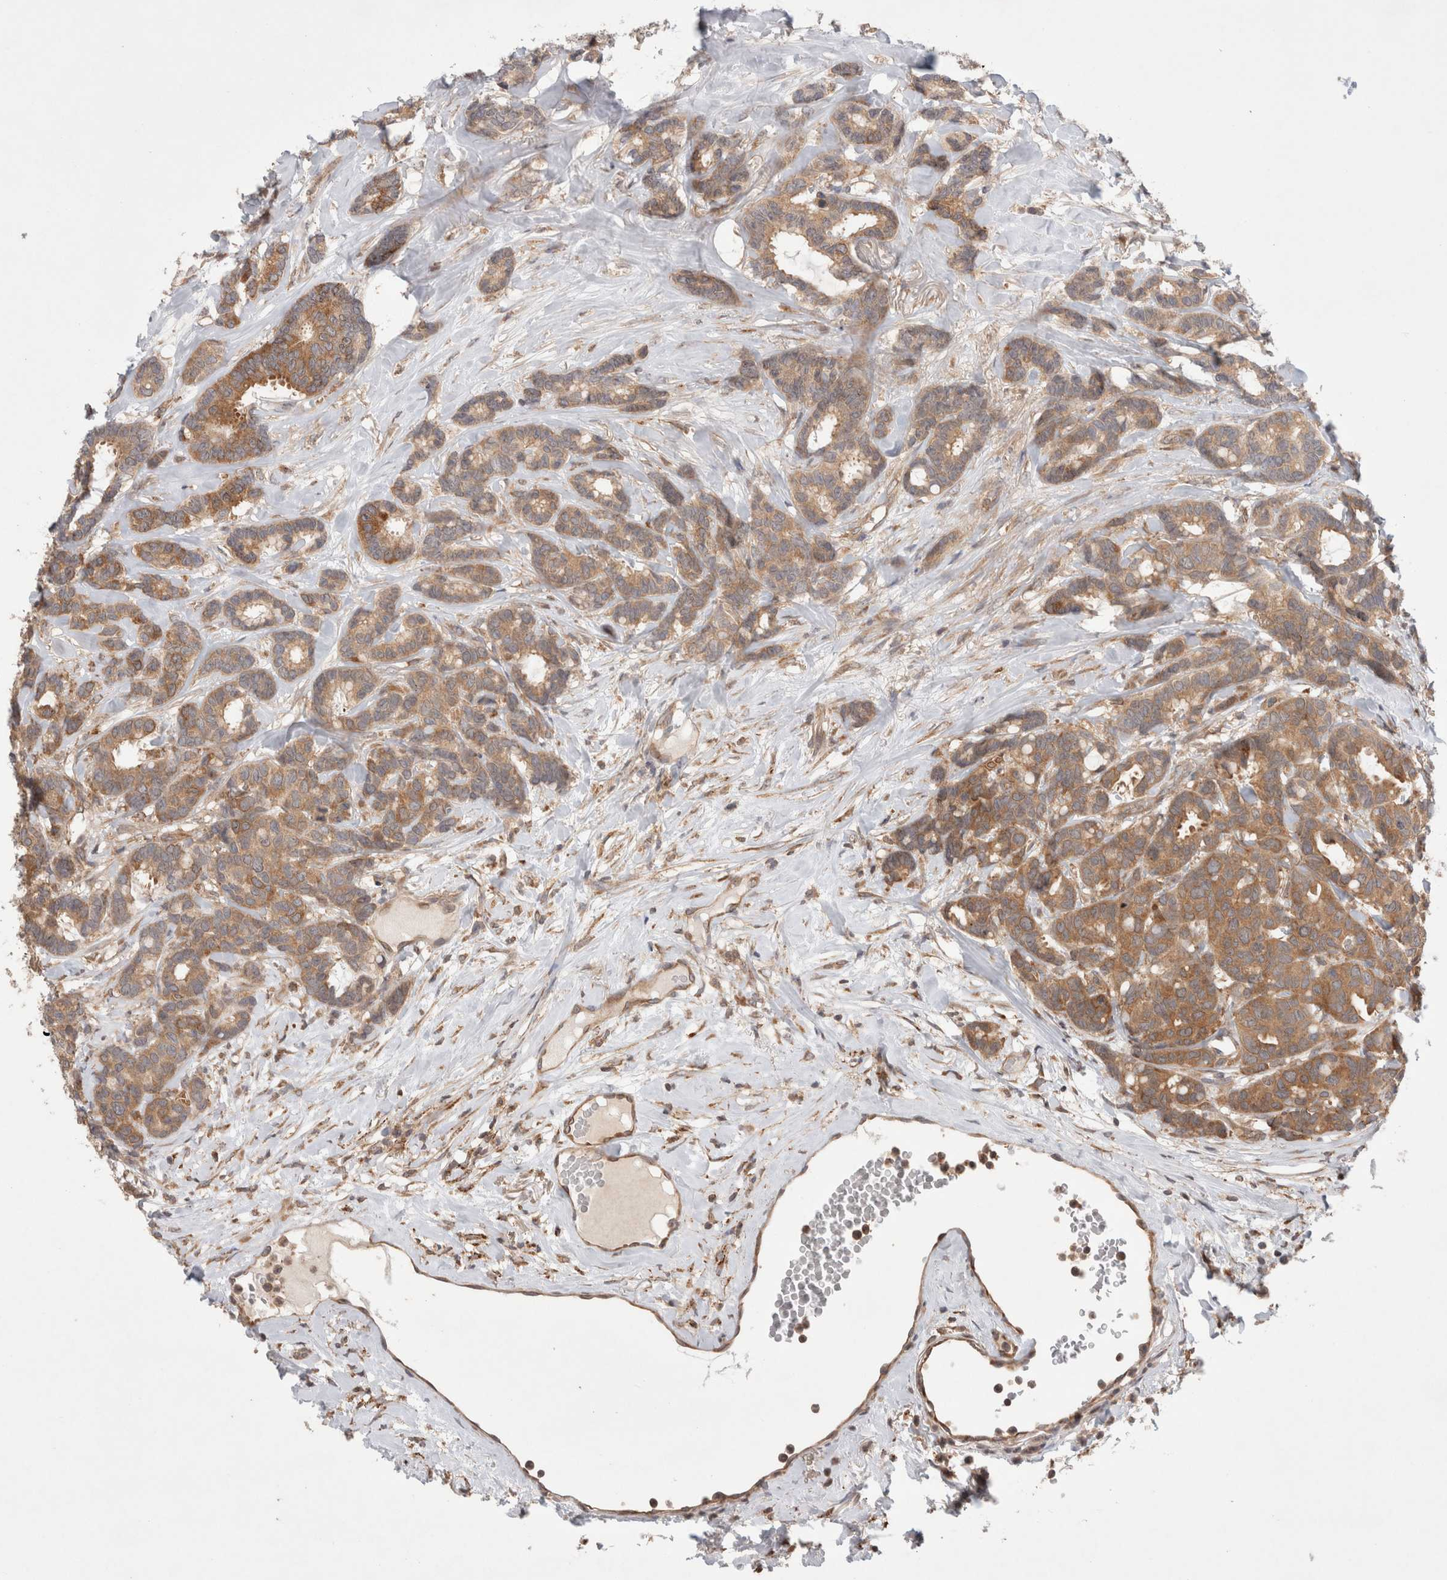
{"staining": {"intensity": "moderate", "quantity": ">75%", "location": "cytoplasmic/membranous"}, "tissue": "breast cancer", "cell_type": "Tumor cells", "image_type": "cancer", "snomed": [{"axis": "morphology", "description": "Duct carcinoma"}, {"axis": "topography", "description": "Breast"}], "caption": "Immunohistochemical staining of breast cancer displays medium levels of moderate cytoplasmic/membranous protein staining in about >75% of tumor cells. The protein of interest is shown in brown color, while the nuclei are stained blue.", "gene": "HROB", "patient": {"sex": "female", "age": 87}}